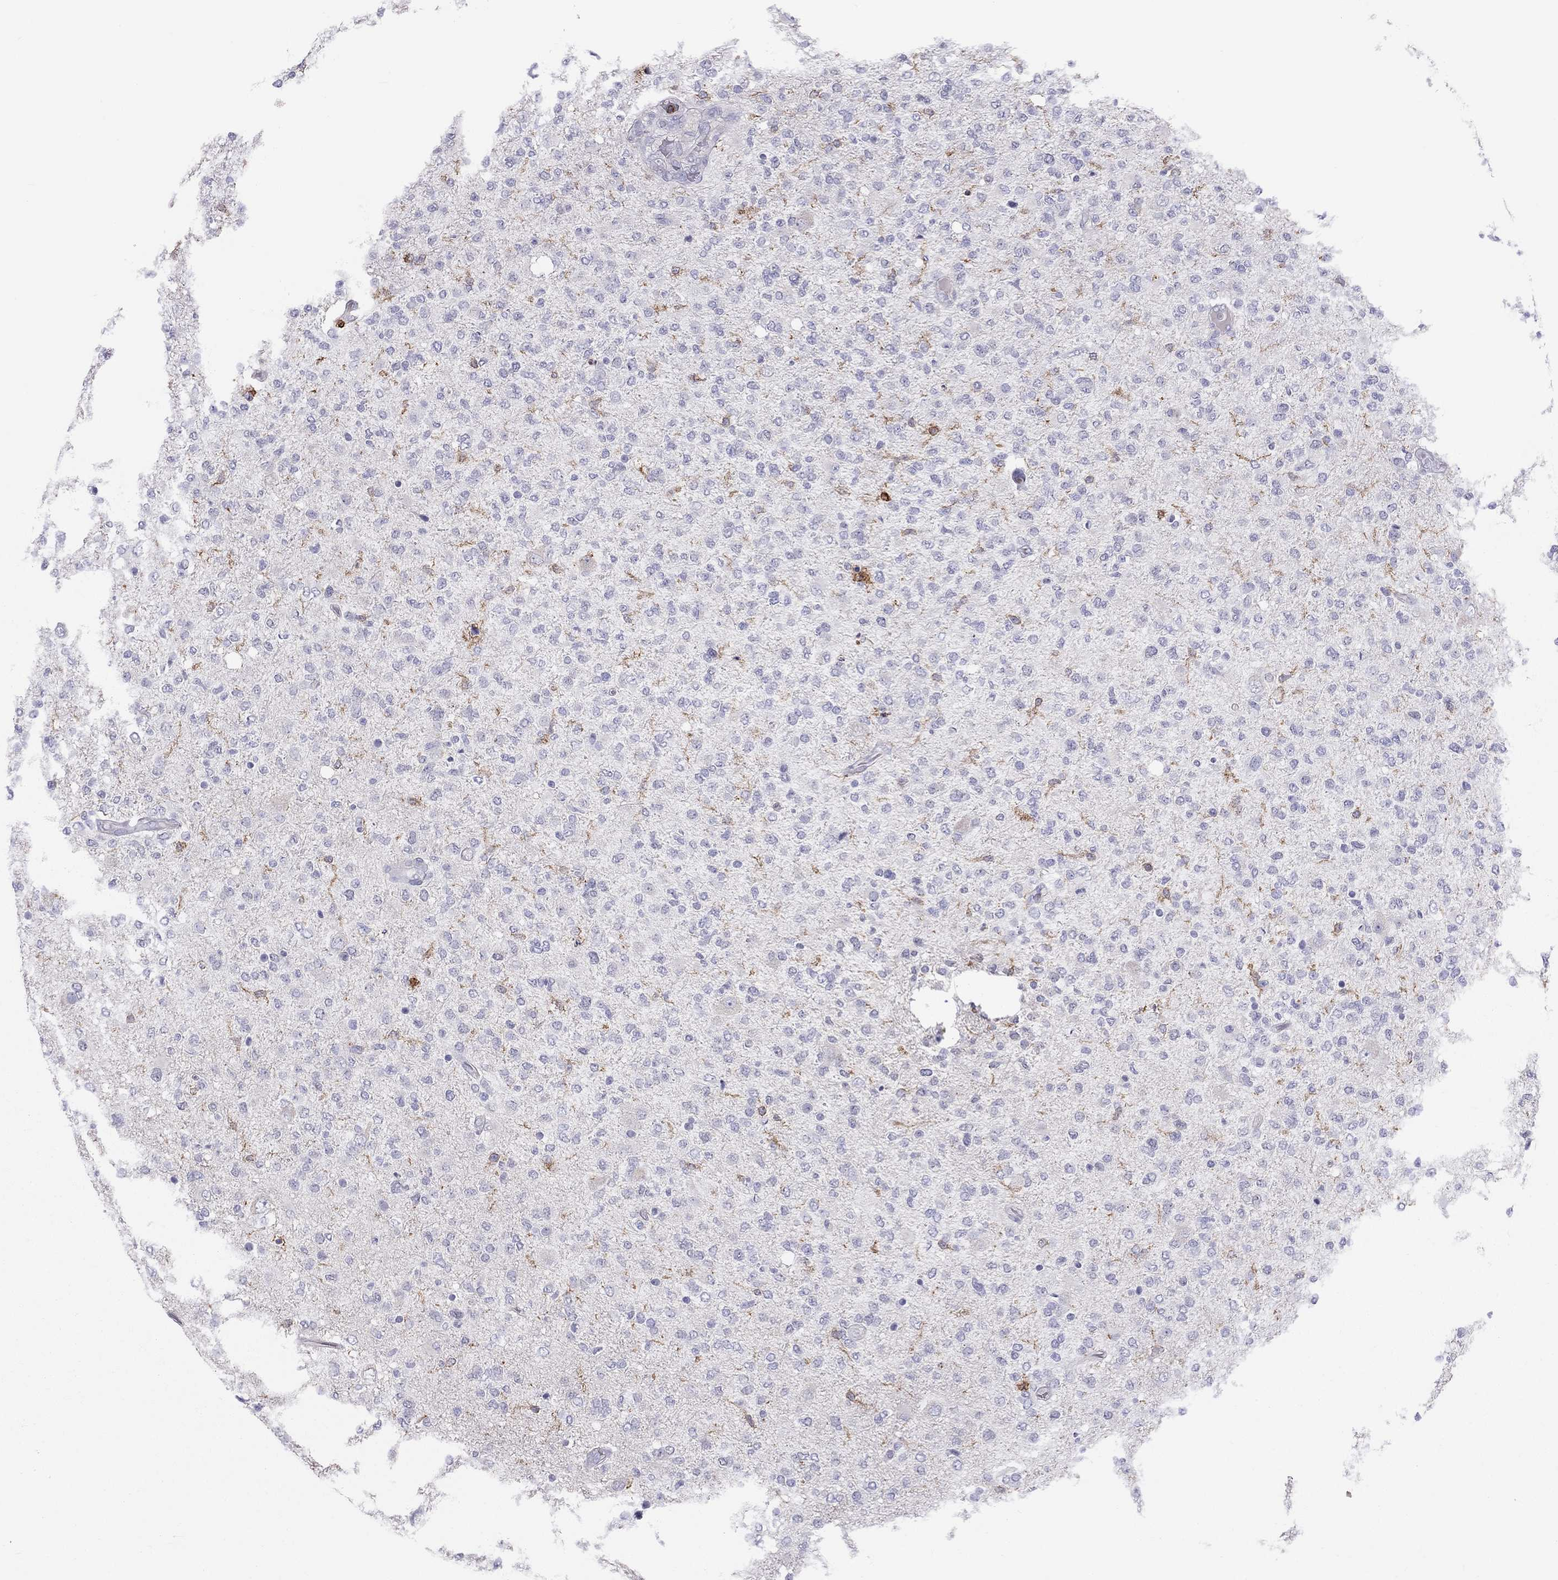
{"staining": {"intensity": "negative", "quantity": "none", "location": "none"}, "tissue": "glioma", "cell_type": "Tumor cells", "image_type": "cancer", "snomed": [{"axis": "morphology", "description": "Glioma, malignant, High grade"}, {"axis": "topography", "description": "Cerebral cortex"}], "caption": "Malignant glioma (high-grade) was stained to show a protein in brown. There is no significant expression in tumor cells.", "gene": "MND1", "patient": {"sex": "male", "age": 70}}